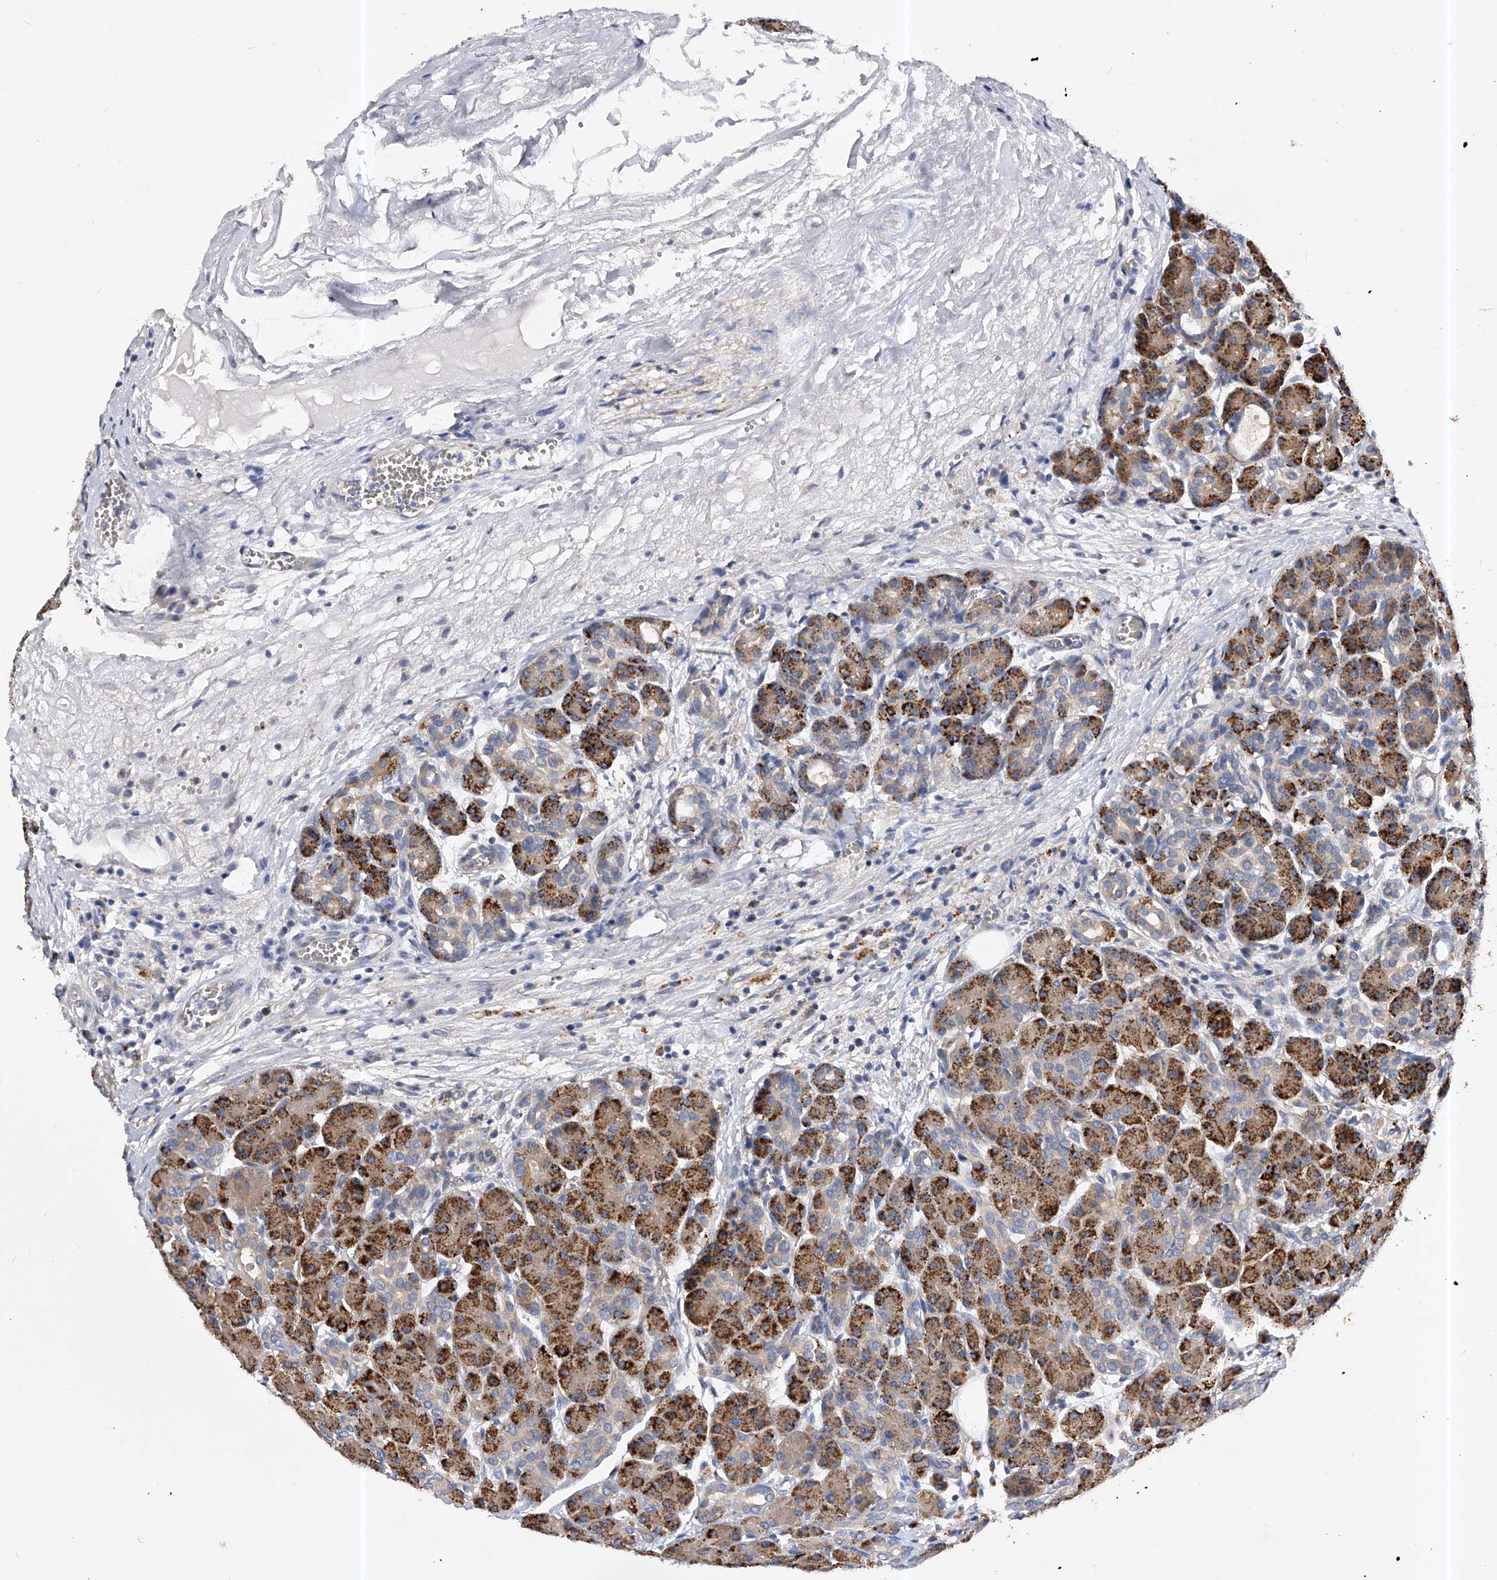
{"staining": {"intensity": "strong", "quantity": "25%-75%", "location": "cytoplasmic/membranous"}, "tissue": "pancreas", "cell_type": "Exocrine glandular cells", "image_type": "normal", "snomed": [{"axis": "morphology", "description": "Normal tissue, NOS"}, {"axis": "topography", "description": "Pancreas"}], "caption": "Brown immunohistochemical staining in unremarkable pancreas exhibits strong cytoplasmic/membranous staining in about 25%-75% of exocrine glandular cells. (IHC, brightfield microscopy, high magnification).", "gene": "PPP5C", "patient": {"sex": "male", "age": 63}}